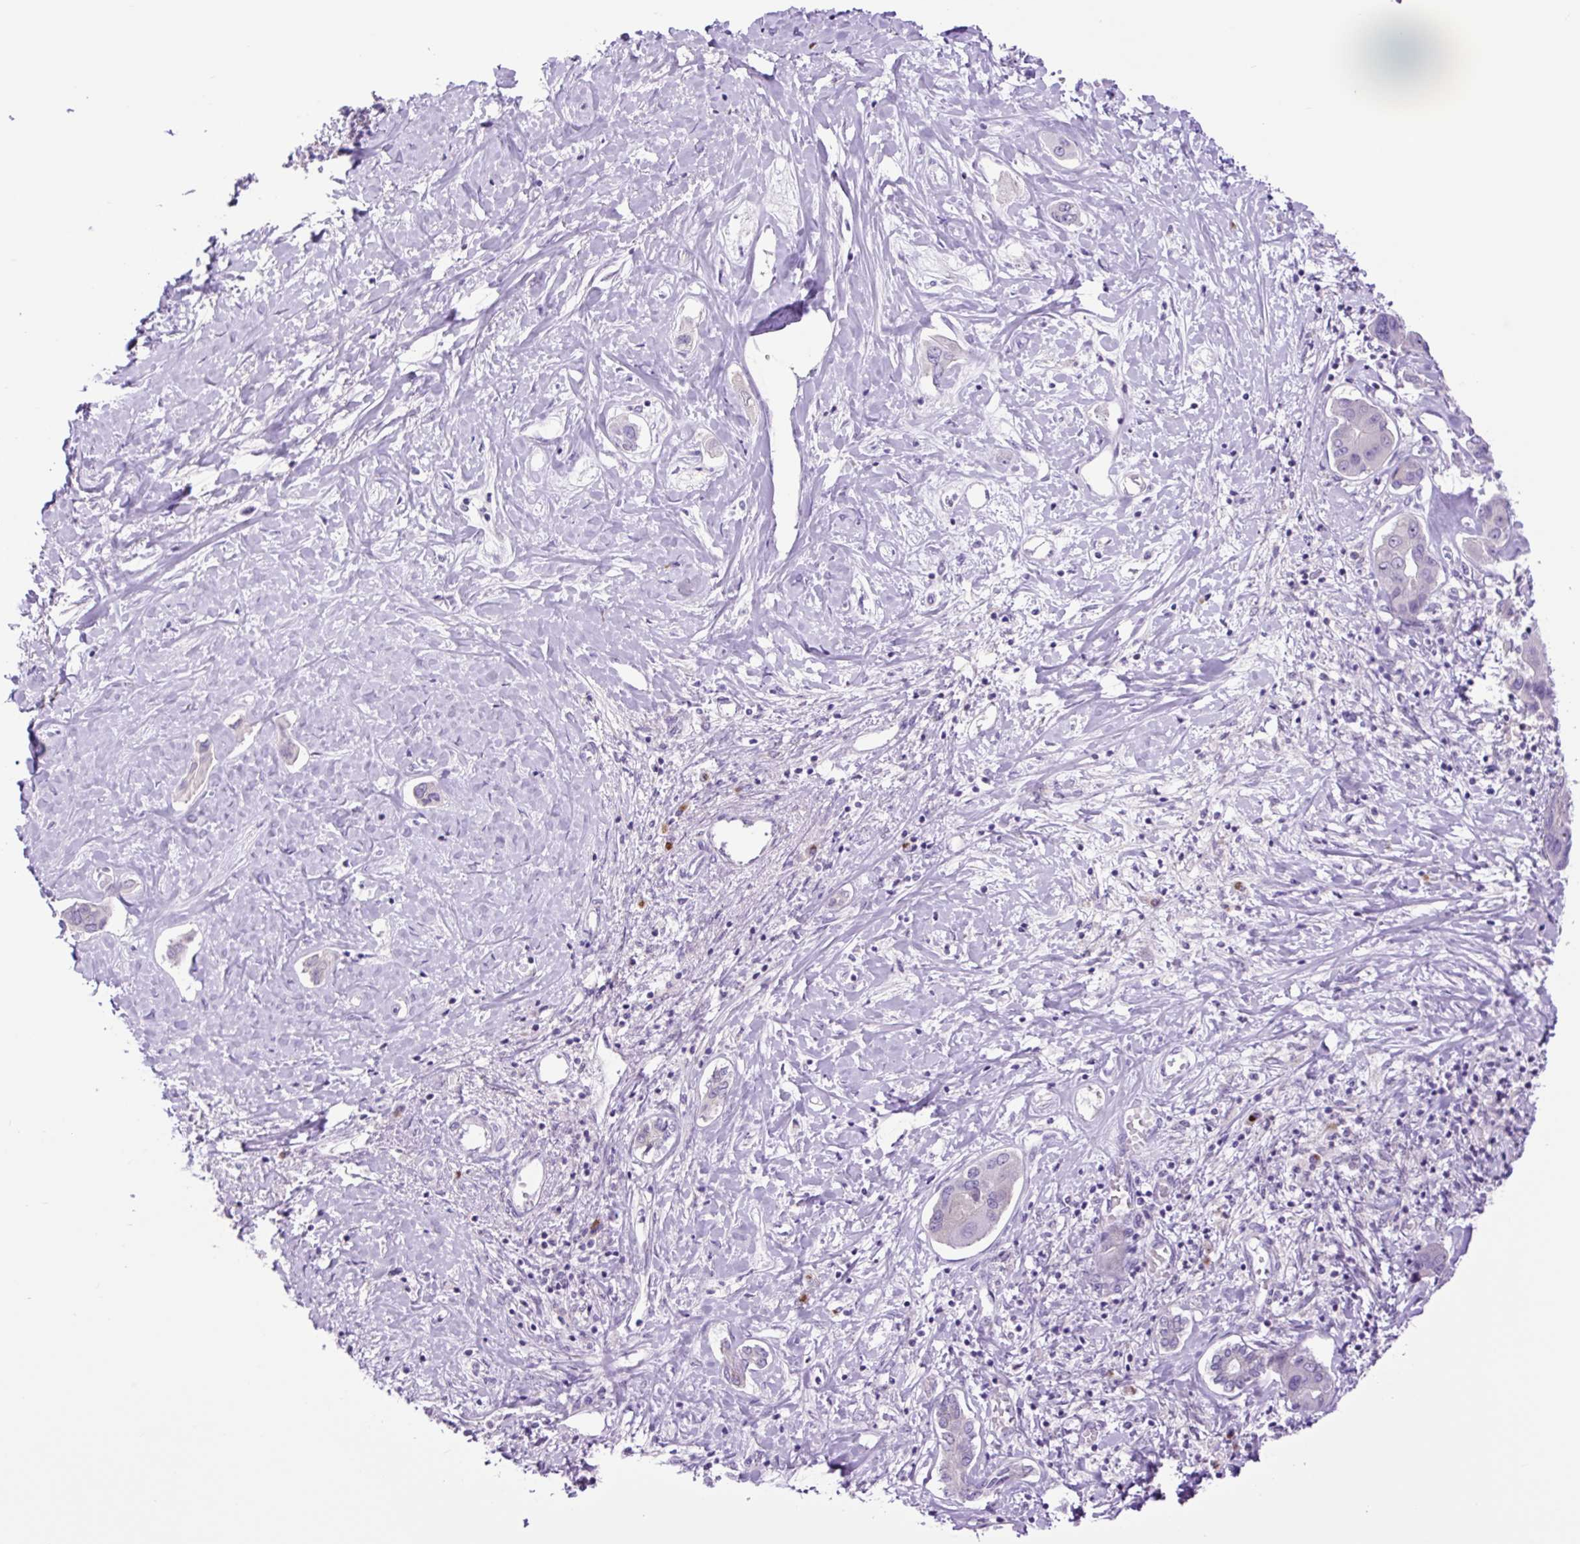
{"staining": {"intensity": "negative", "quantity": "none", "location": "none"}, "tissue": "liver cancer", "cell_type": "Tumor cells", "image_type": "cancer", "snomed": [{"axis": "morphology", "description": "Cholangiocarcinoma"}, {"axis": "topography", "description": "Liver"}], "caption": "Immunohistochemistry image of neoplastic tissue: human cholangiocarcinoma (liver) stained with DAB reveals no significant protein staining in tumor cells.", "gene": "MFSD3", "patient": {"sex": "male", "age": 59}}